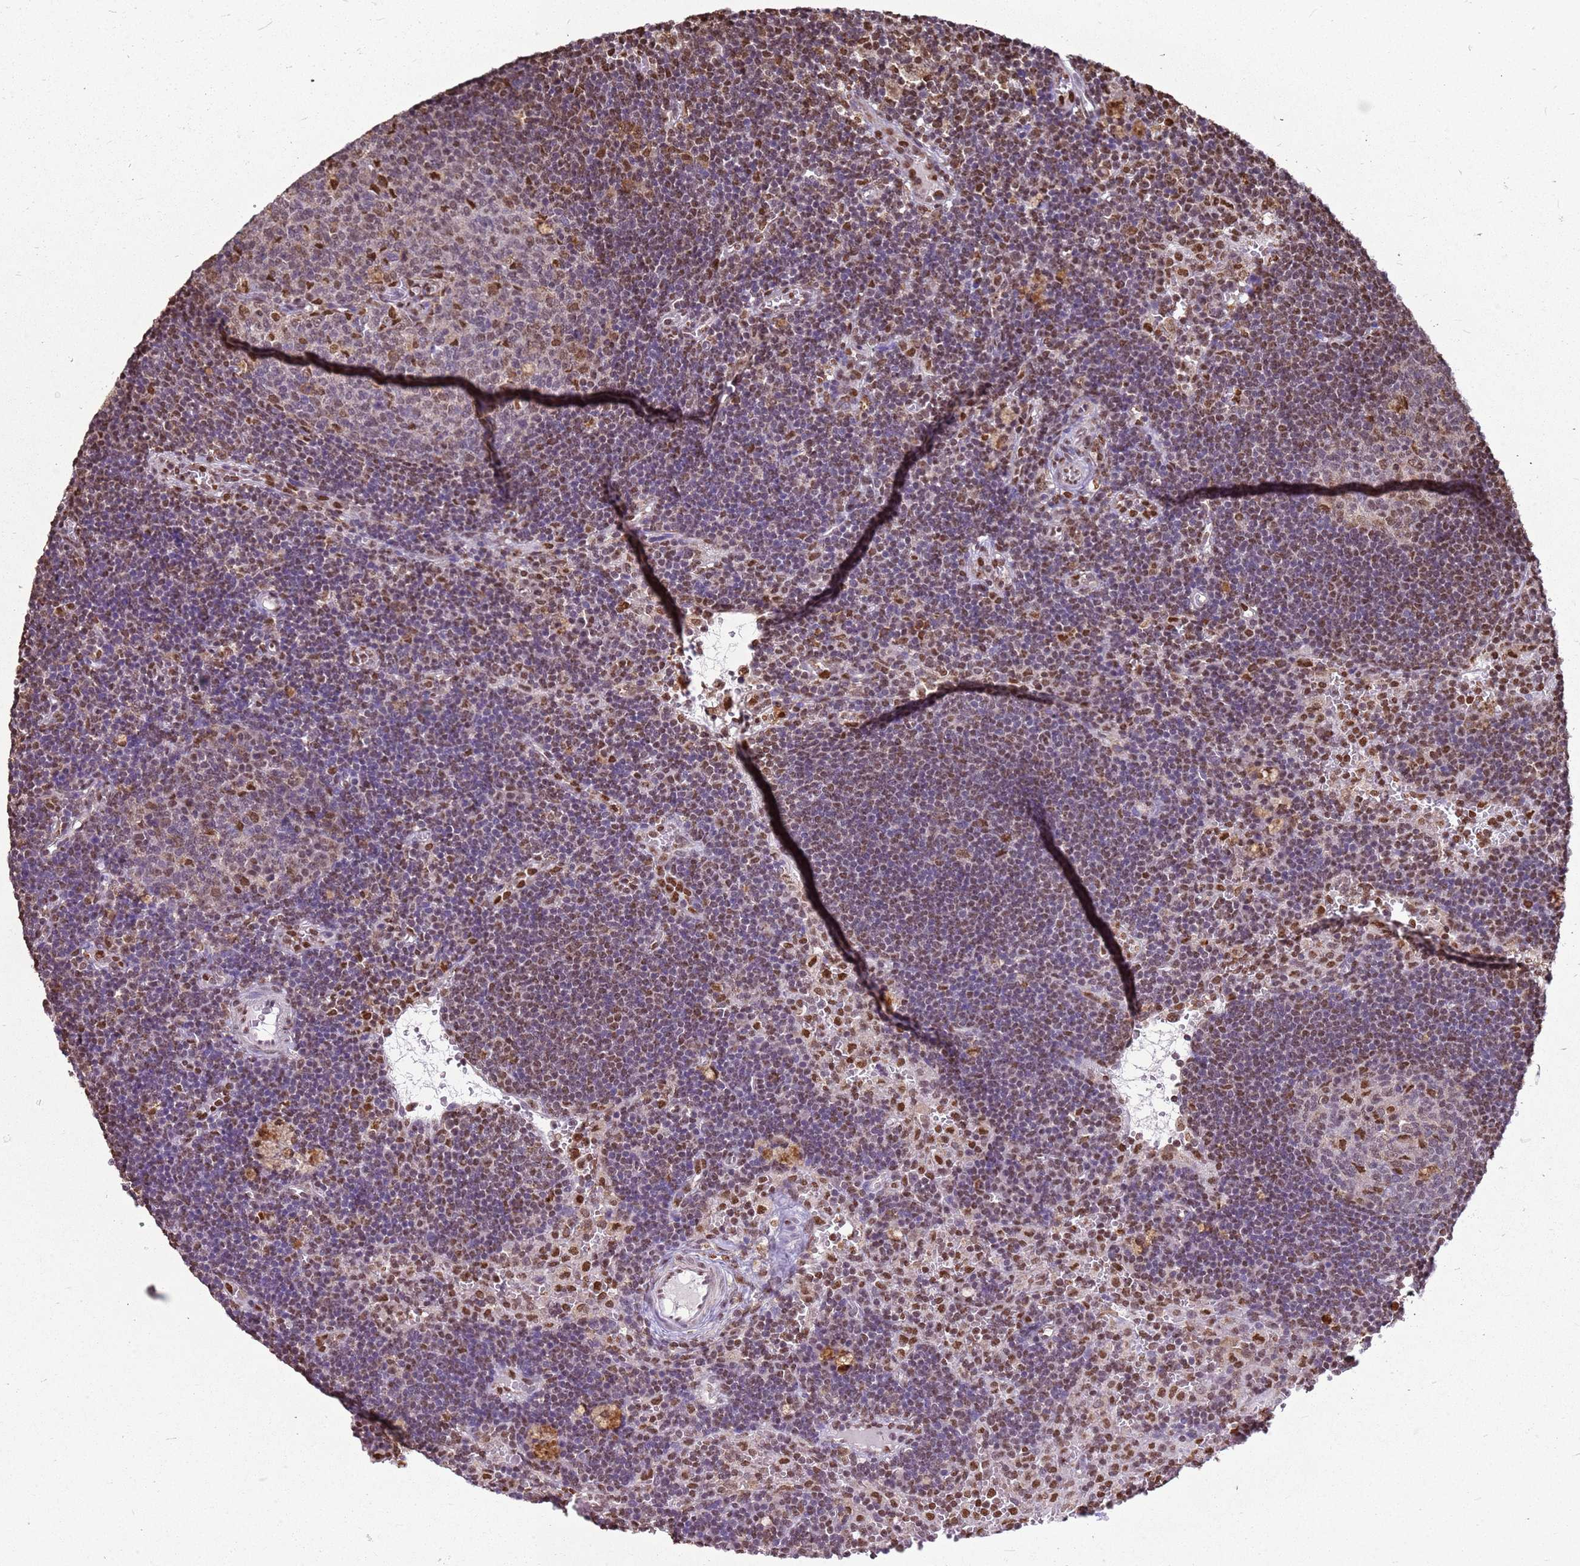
{"staining": {"intensity": "moderate", "quantity": "<25%", "location": "nuclear"}, "tissue": "lymph node", "cell_type": "Germinal center cells", "image_type": "normal", "snomed": [{"axis": "morphology", "description": "Normal tissue, NOS"}, {"axis": "topography", "description": "Lymph node"}], "caption": "A photomicrograph of human lymph node stained for a protein exhibits moderate nuclear brown staining in germinal center cells.", "gene": "APEX1", "patient": {"sex": "male", "age": 62}}